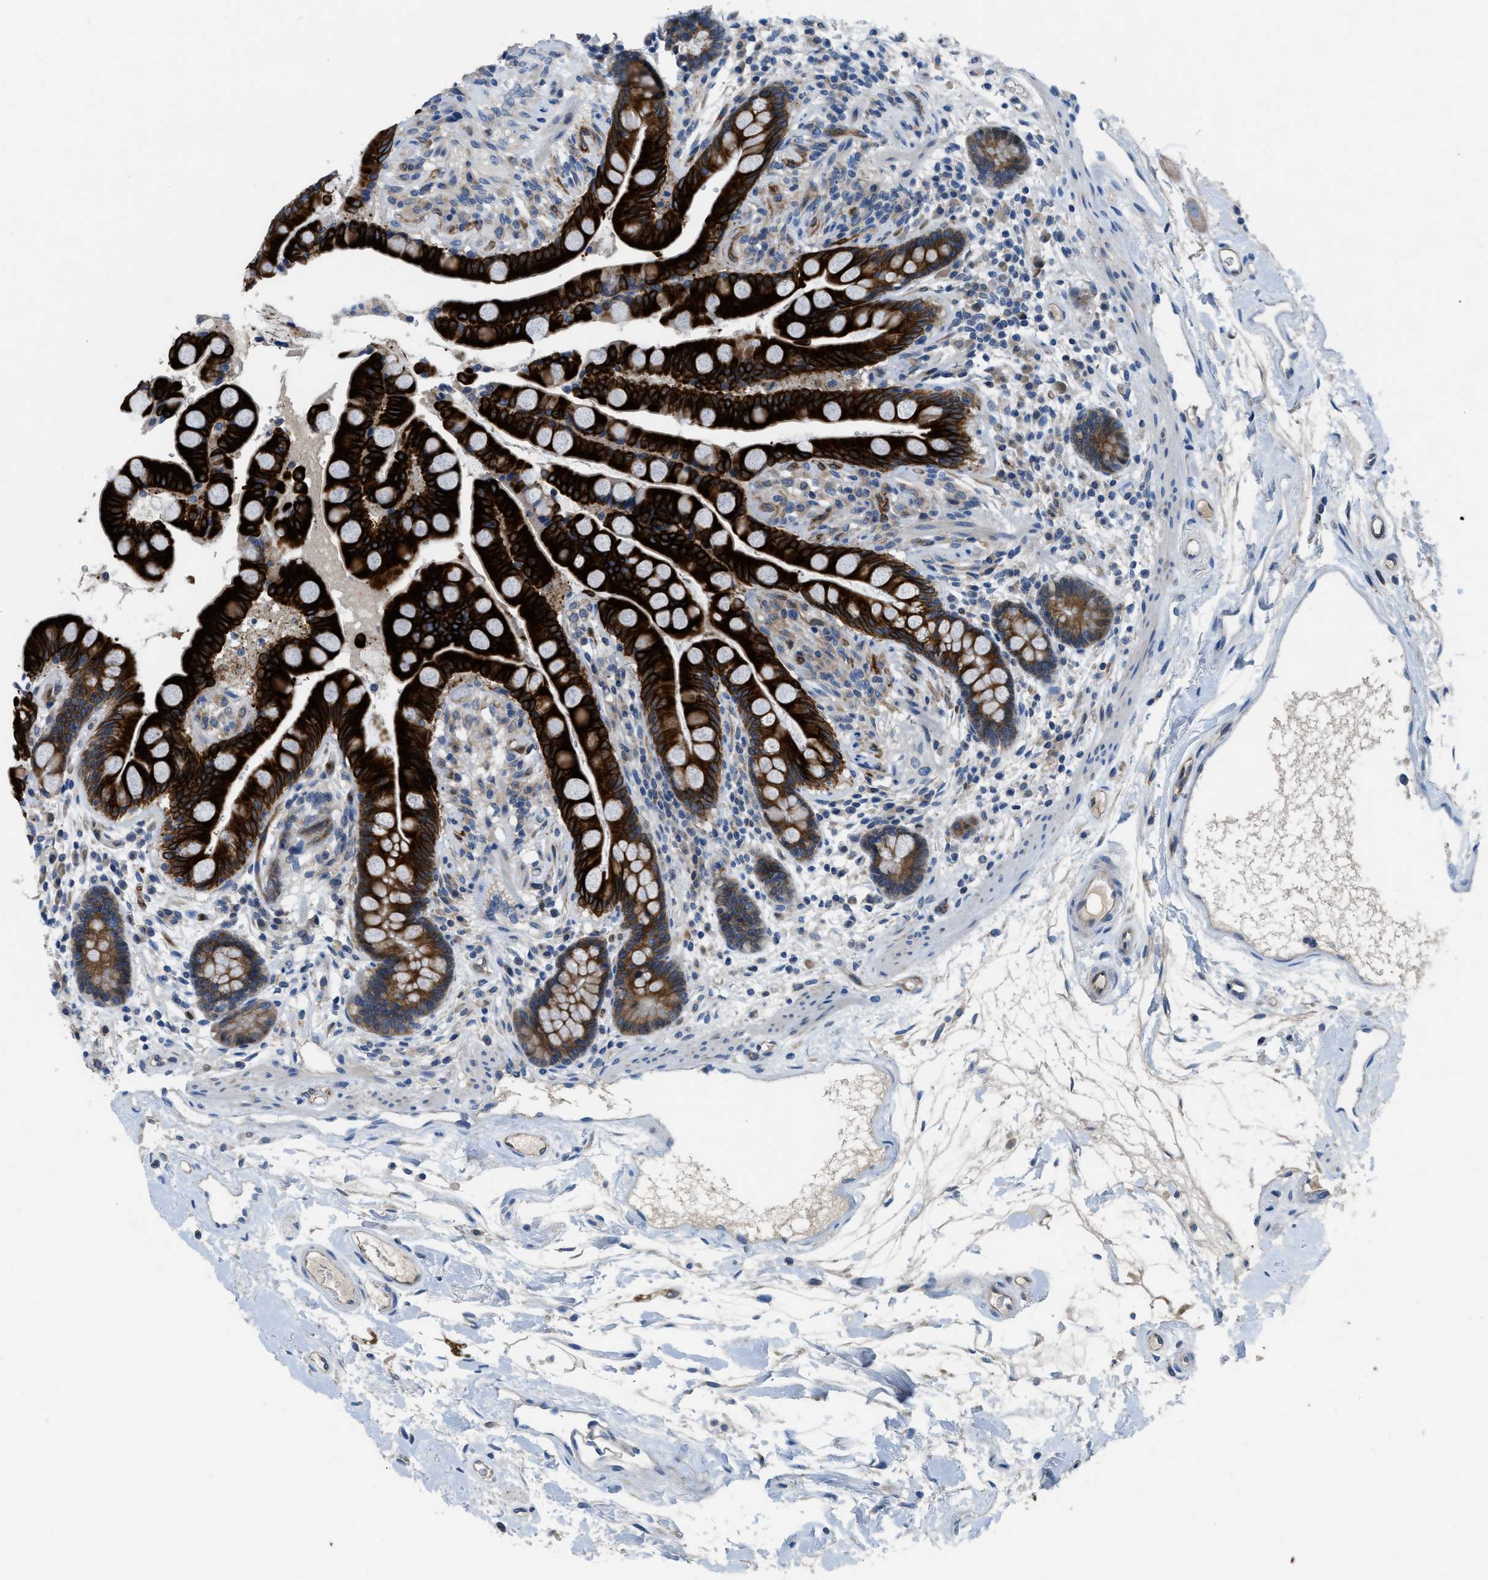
{"staining": {"intensity": "moderate", "quantity": ">75%", "location": "cytoplasmic/membranous"}, "tissue": "colon", "cell_type": "Endothelial cells", "image_type": "normal", "snomed": [{"axis": "morphology", "description": "Normal tissue, NOS"}, {"axis": "topography", "description": "Colon"}], "caption": "Immunohistochemistry (IHC) staining of benign colon, which displays medium levels of moderate cytoplasmic/membranous staining in approximately >75% of endothelial cells indicating moderate cytoplasmic/membranous protein positivity. The staining was performed using DAB (brown) for protein detection and nuclei were counterstained in hematoxylin (blue).", "gene": "PGR", "patient": {"sex": "male", "age": 73}}